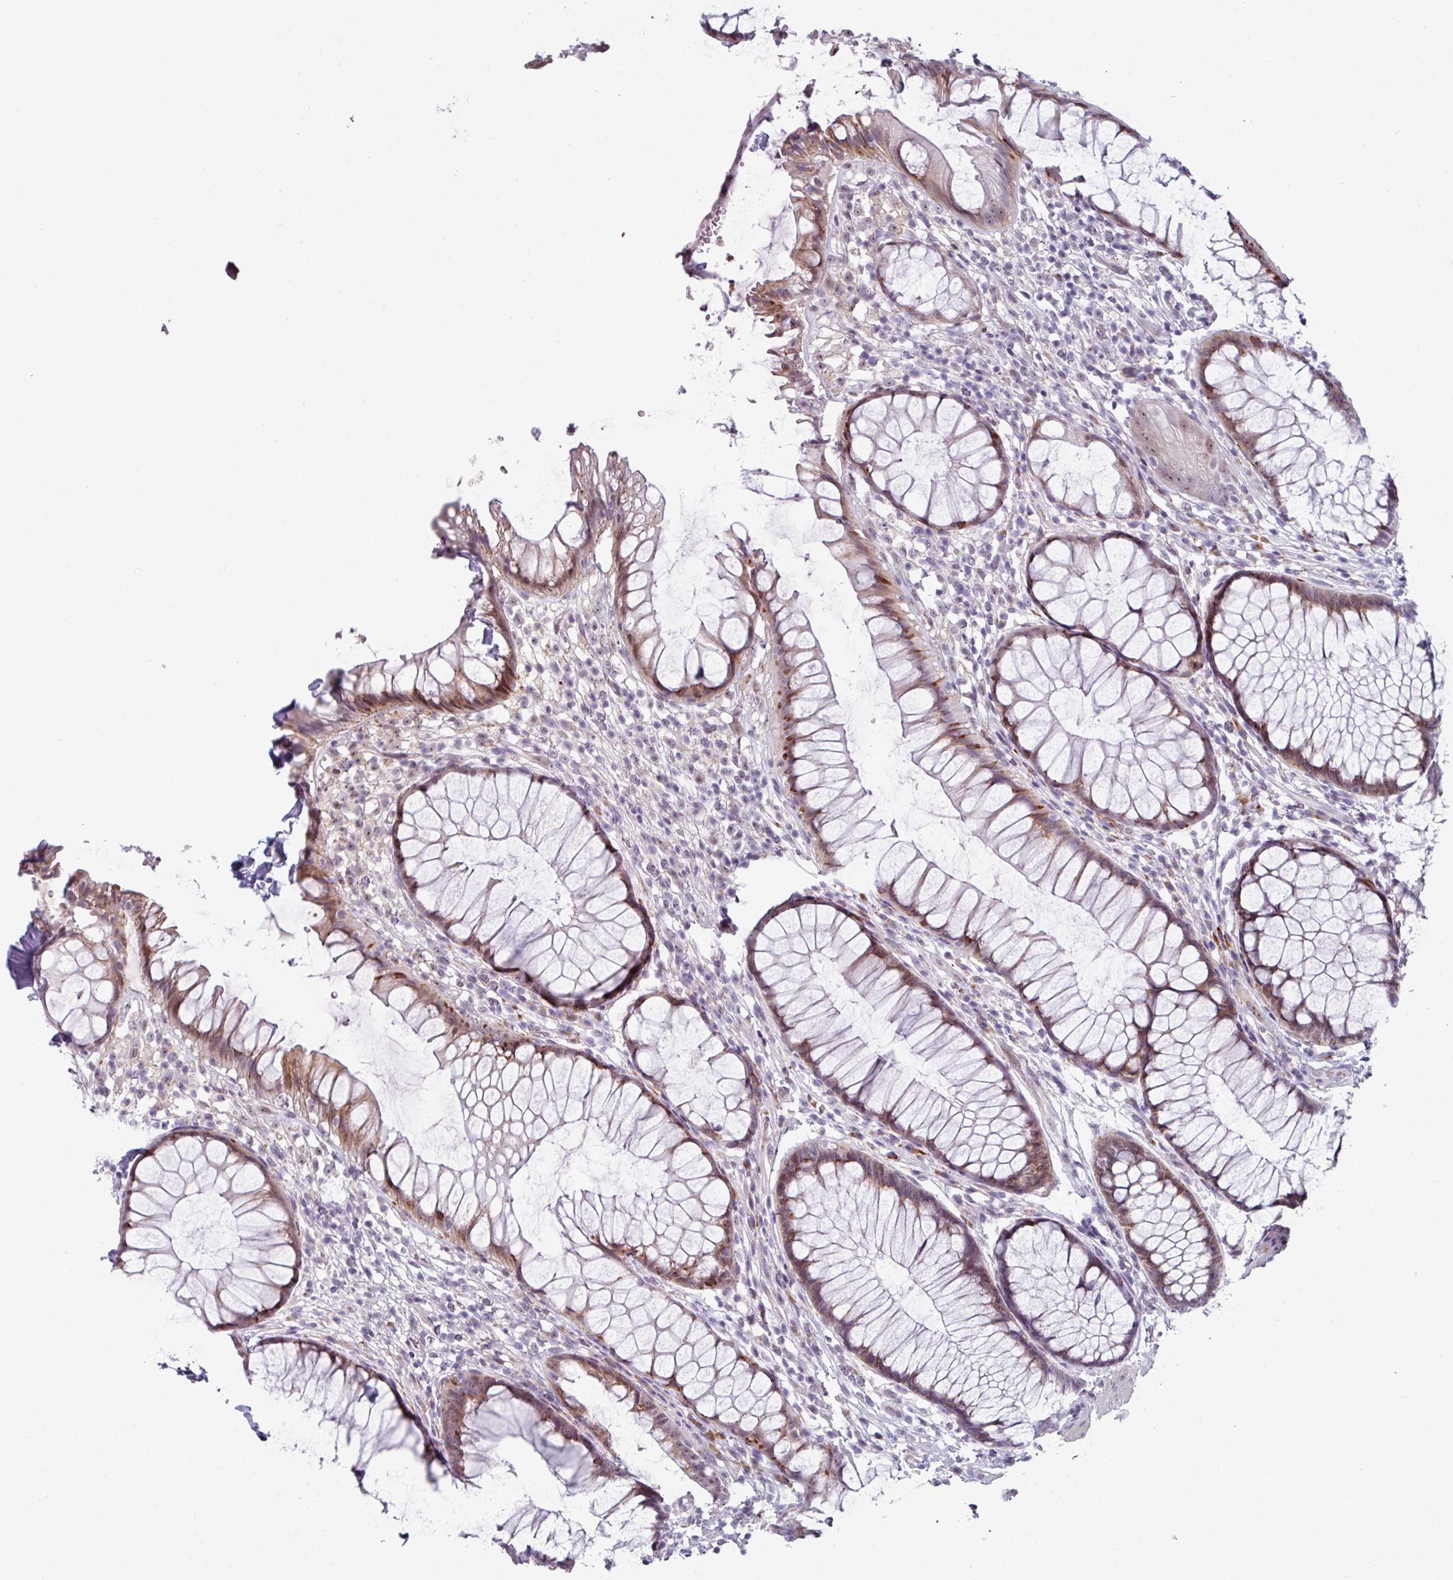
{"staining": {"intensity": "moderate", "quantity": ">75%", "location": "cytoplasmic/membranous,nuclear"}, "tissue": "rectum", "cell_type": "Glandular cells", "image_type": "normal", "snomed": [{"axis": "morphology", "description": "Normal tissue, NOS"}, {"axis": "topography", "description": "Smooth muscle"}, {"axis": "topography", "description": "Rectum"}], "caption": "This photomicrograph reveals immunohistochemistry staining of unremarkable rectum, with medium moderate cytoplasmic/membranous,nuclear staining in about >75% of glandular cells.", "gene": "BMS1", "patient": {"sex": "male", "age": 53}}